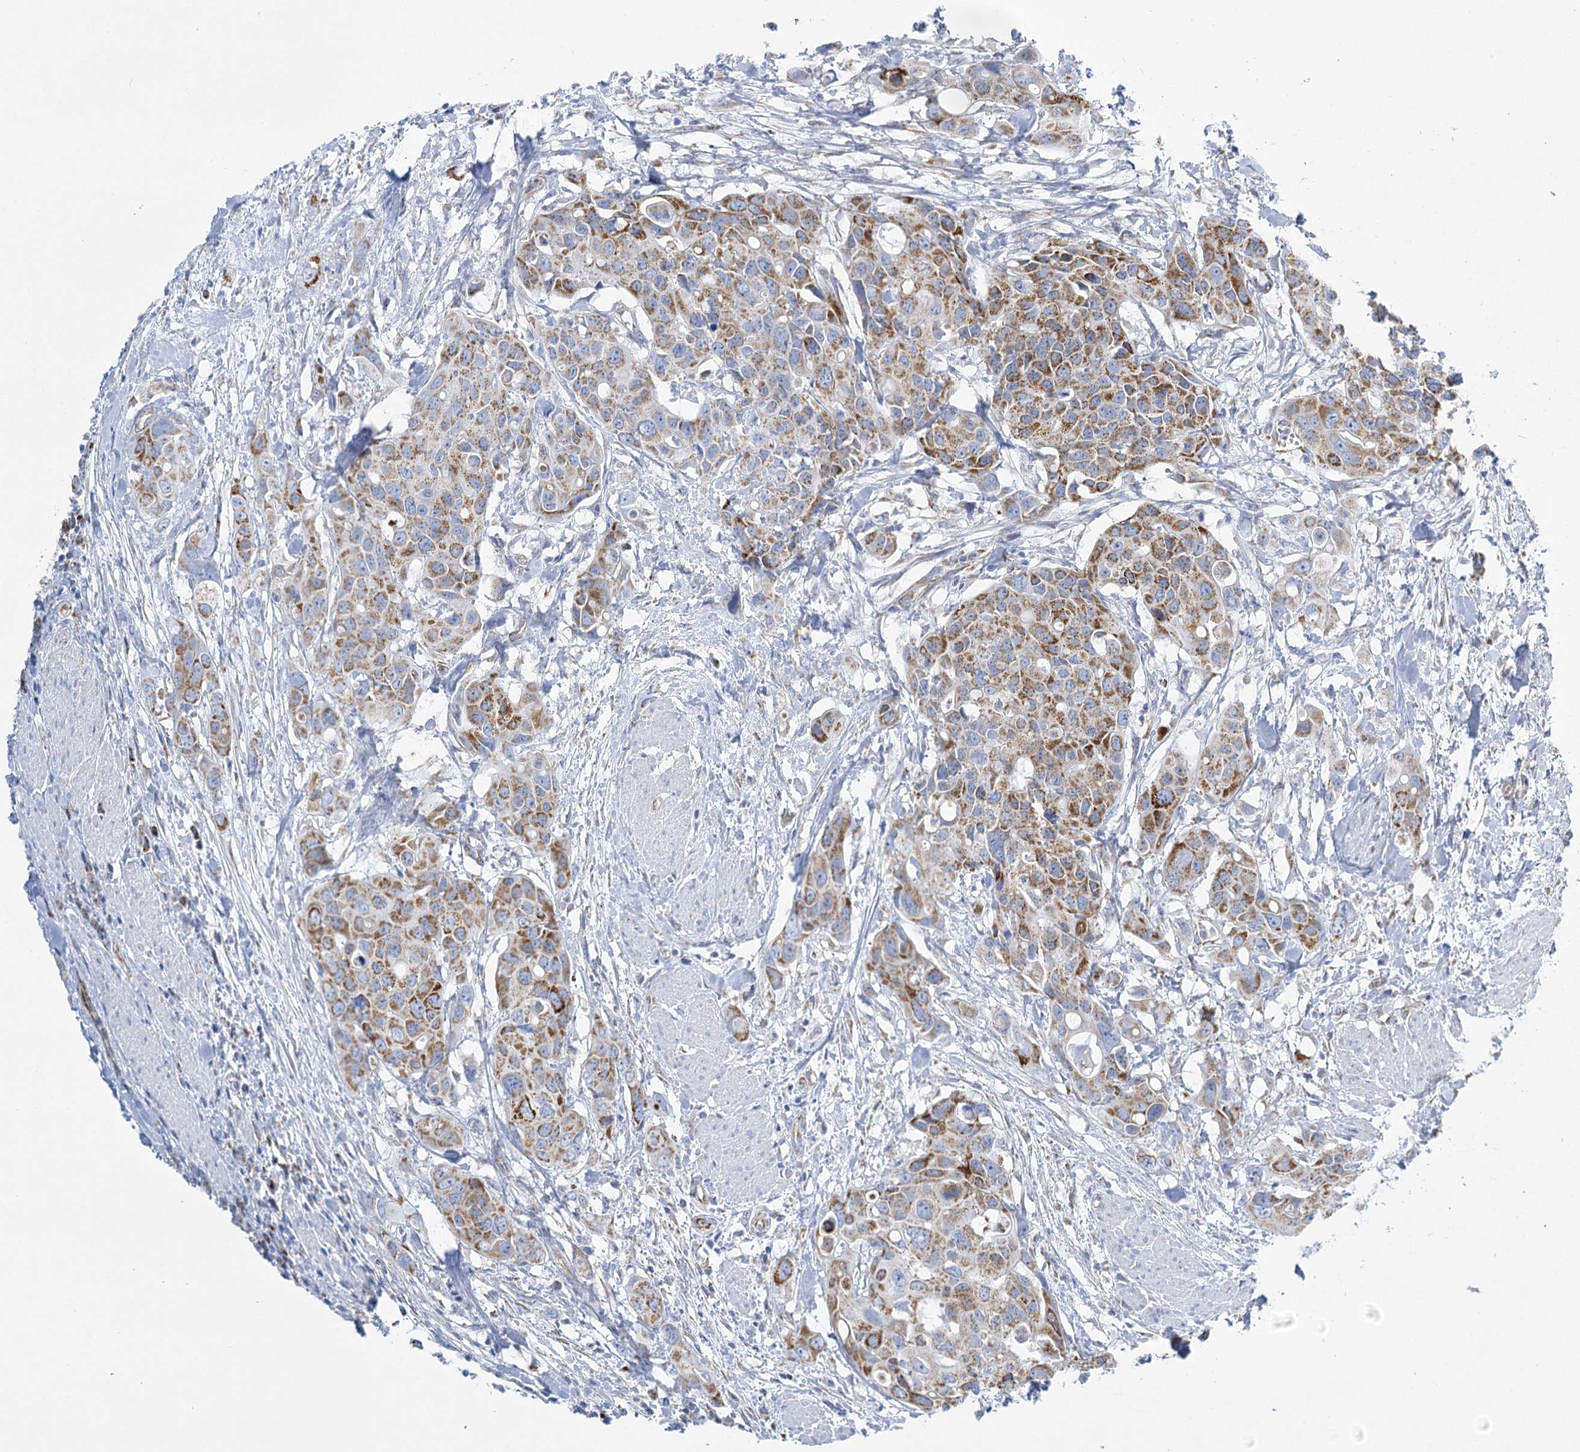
{"staining": {"intensity": "moderate", "quantity": "25%-75%", "location": "cytoplasmic/membranous"}, "tissue": "colorectal cancer", "cell_type": "Tumor cells", "image_type": "cancer", "snomed": [{"axis": "morphology", "description": "Adenocarcinoma, NOS"}, {"axis": "topography", "description": "Colon"}], "caption": "IHC of colorectal cancer reveals medium levels of moderate cytoplasmic/membranous positivity in approximately 25%-75% of tumor cells. (IHC, brightfield microscopy, high magnification).", "gene": "DHTKD1", "patient": {"sex": "male", "age": 77}}